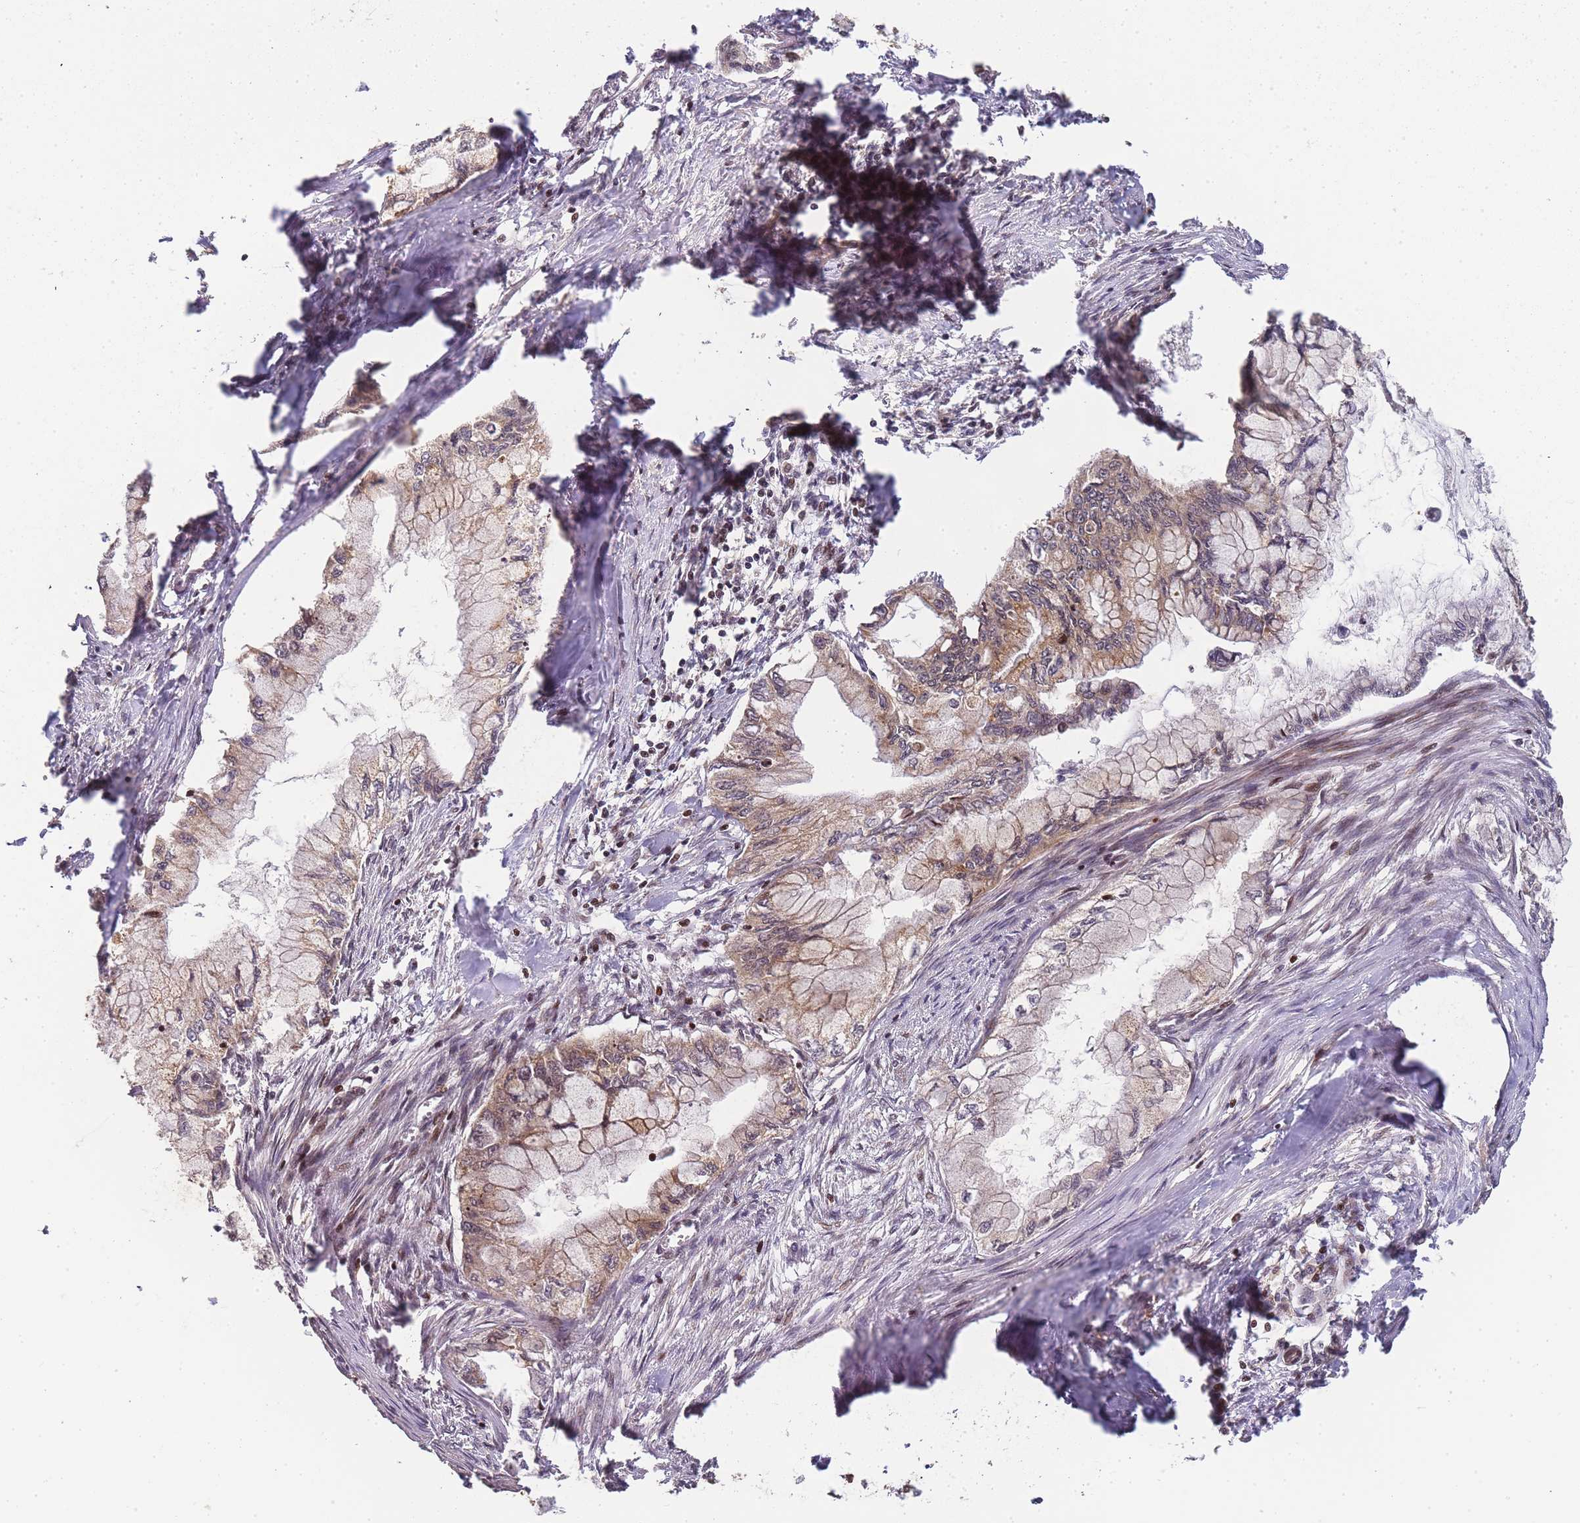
{"staining": {"intensity": "weak", "quantity": ">75%", "location": "cytoplasmic/membranous"}, "tissue": "pancreatic cancer", "cell_type": "Tumor cells", "image_type": "cancer", "snomed": [{"axis": "morphology", "description": "Adenocarcinoma, NOS"}, {"axis": "topography", "description": "Pancreas"}], "caption": "Immunohistochemistry (DAB (3,3'-diaminobenzidine)) staining of pancreatic cancer (adenocarcinoma) displays weak cytoplasmic/membranous protein staining in approximately >75% of tumor cells. (Brightfield microscopy of DAB IHC at high magnification).", "gene": "ZNF497", "patient": {"sex": "male", "age": 48}}